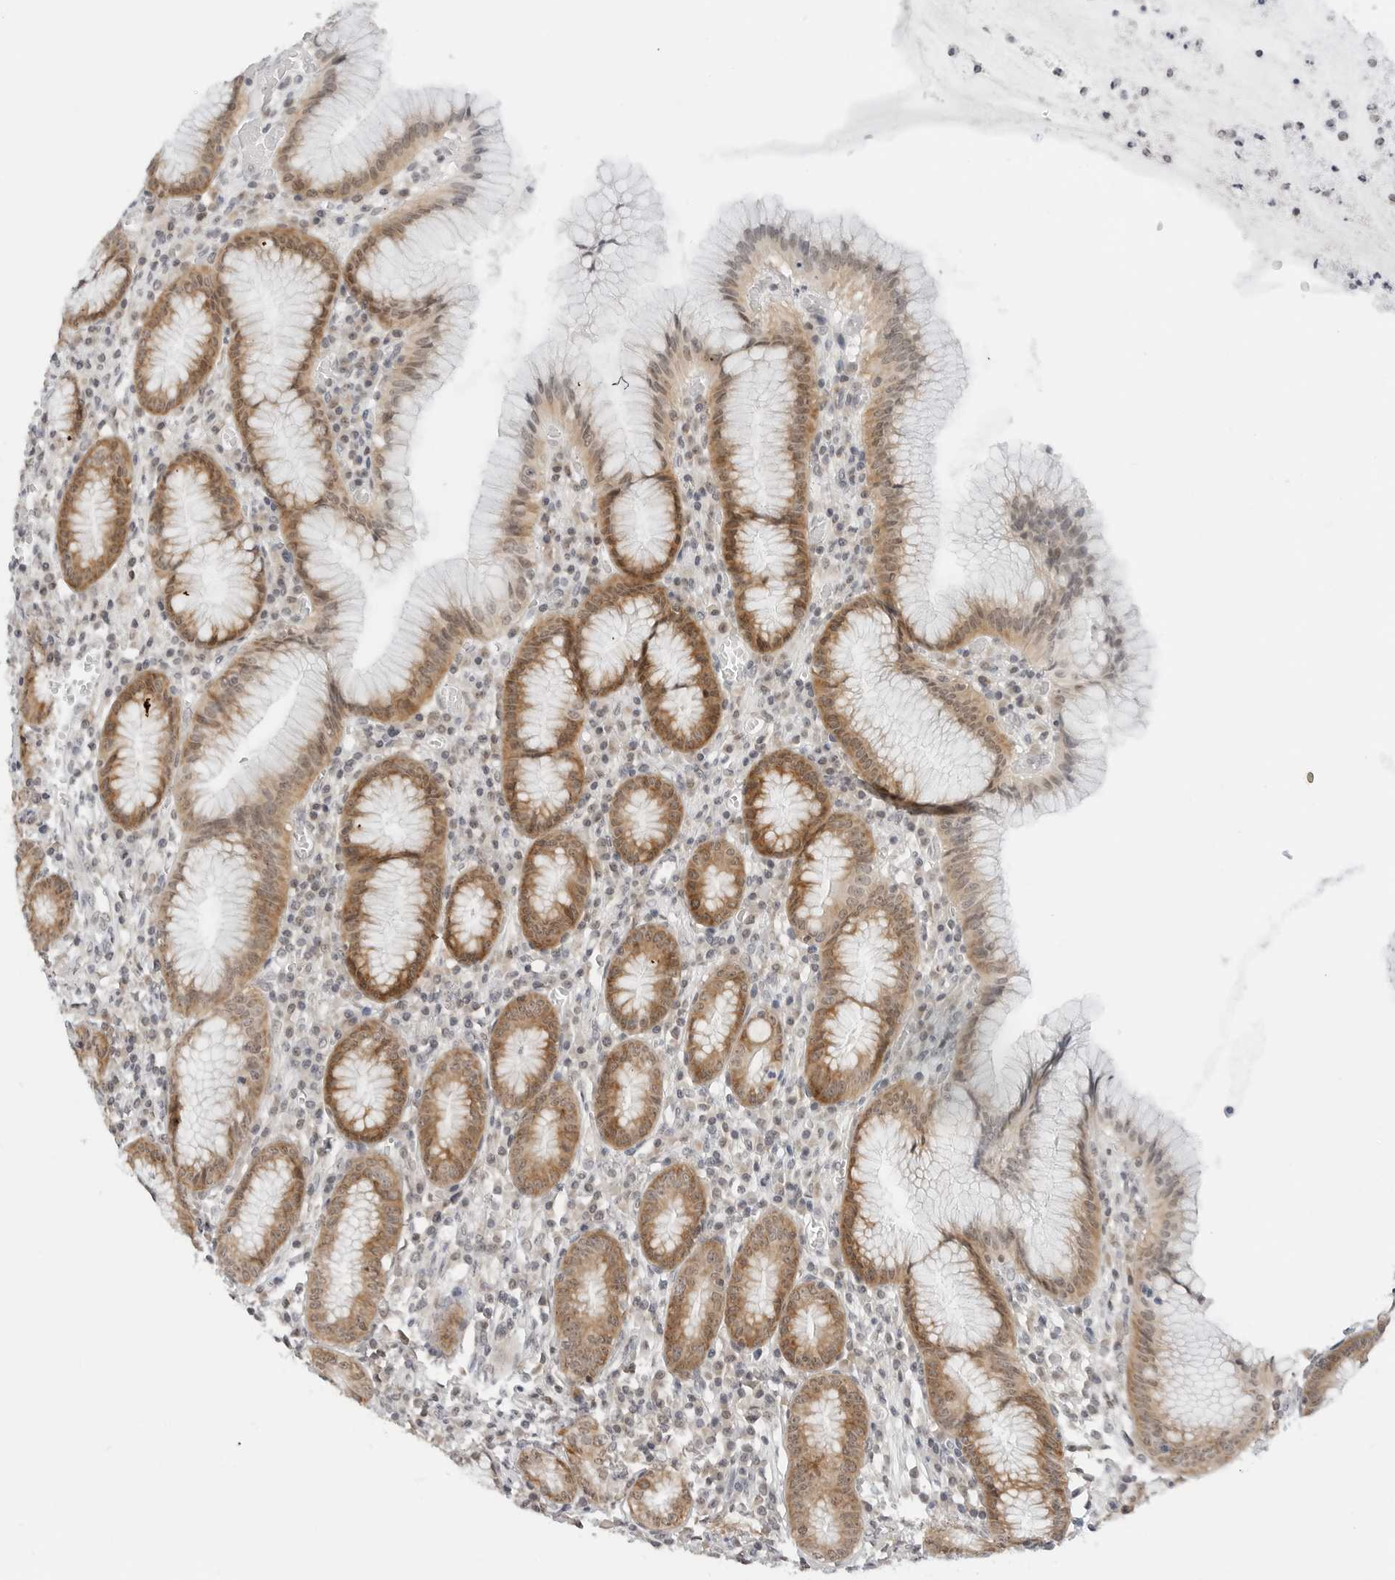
{"staining": {"intensity": "moderate", "quantity": "25%-75%", "location": "cytoplasmic/membranous,nuclear"}, "tissue": "stomach", "cell_type": "Glandular cells", "image_type": "normal", "snomed": [{"axis": "morphology", "description": "Normal tissue, NOS"}, {"axis": "topography", "description": "Stomach"}], "caption": "The image shows immunohistochemical staining of benign stomach. There is moderate cytoplasmic/membranous,nuclear positivity is identified in about 25%-75% of glandular cells. Ihc stains the protein of interest in brown and the nuclei are stained blue.", "gene": "METAP1", "patient": {"sex": "male", "age": 55}}